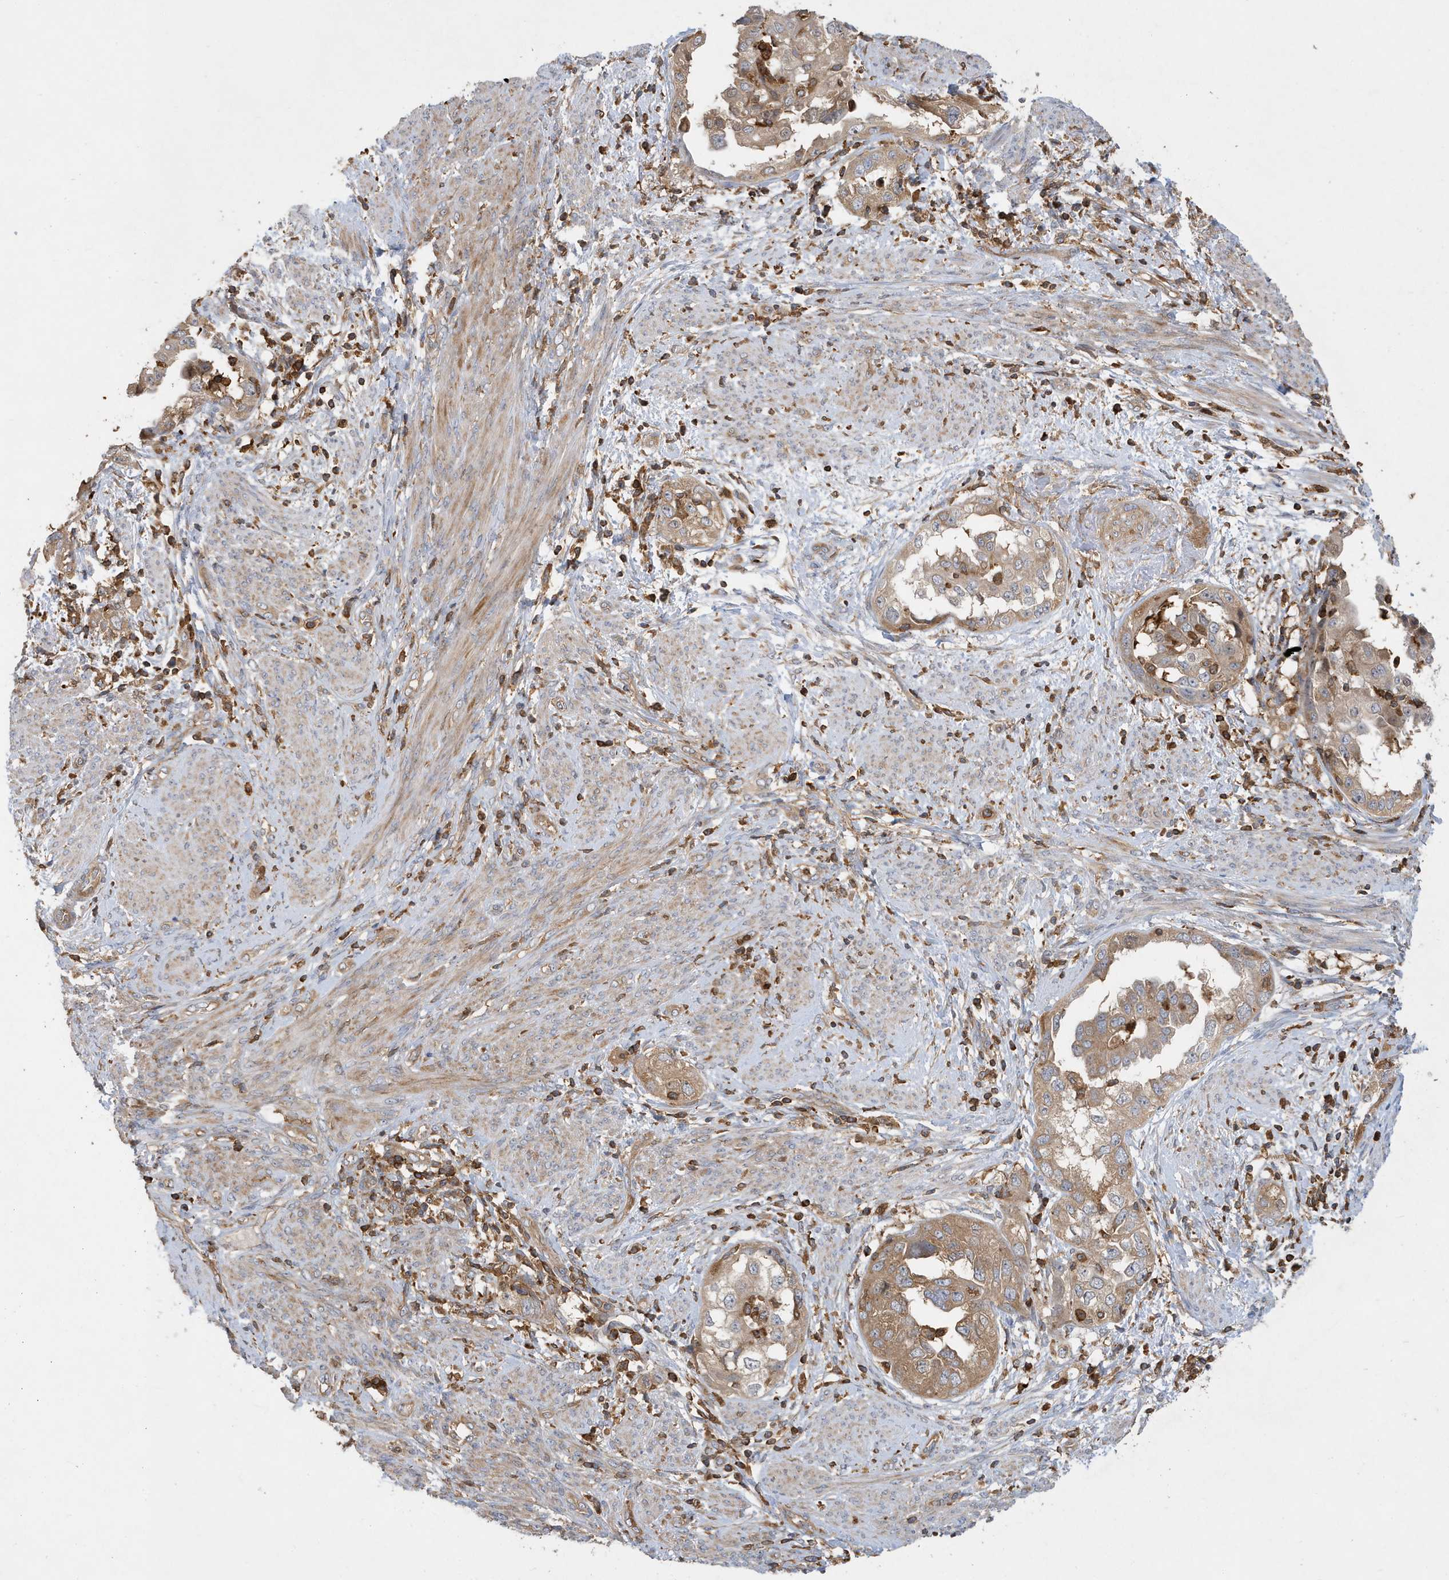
{"staining": {"intensity": "moderate", "quantity": ">75%", "location": "cytoplasmic/membranous"}, "tissue": "endometrial cancer", "cell_type": "Tumor cells", "image_type": "cancer", "snomed": [{"axis": "morphology", "description": "Adenocarcinoma, NOS"}, {"axis": "topography", "description": "Endometrium"}], "caption": "Approximately >75% of tumor cells in human endometrial adenocarcinoma exhibit moderate cytoplasmic/membranous protein expression as visualized by brown immunohistochemical staining.", "gene": "LAPTM4A", "patient": {"sex": "female", "age": 85}}